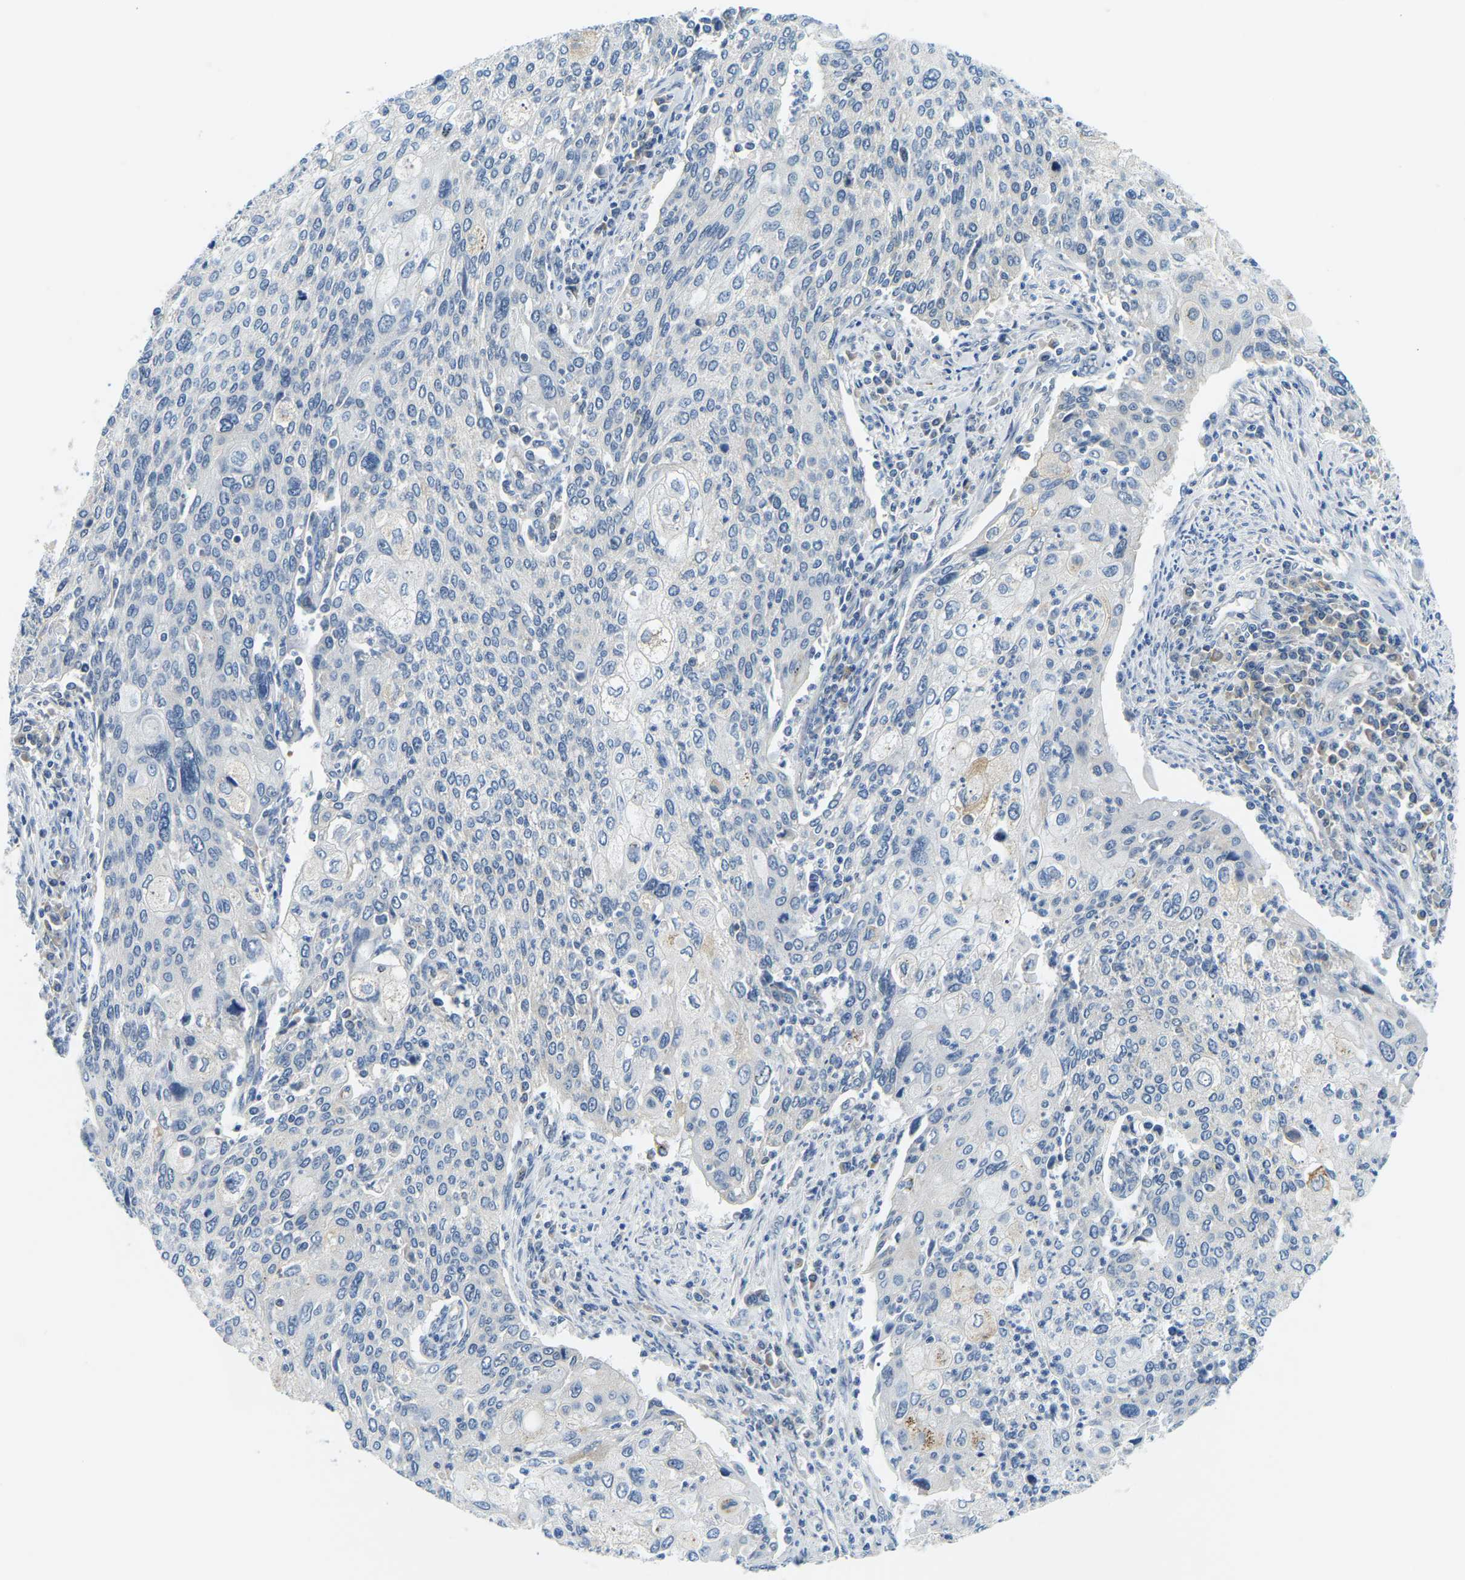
{"staining": {"intensity": "negative", "quantity": "none", "location": "none"}, "tissue": "cervical cancer", "cell_type": "Tumor cells", "image_type": "cancer", "snomed": [{"axis": "morphology", "description": "Squamous cell carcinoma, NOS"}, {"axis": "topography", "description": "Cervix"}], "caption": "High magnification brightfield microscopy of cervical squamous cell carcinoma stained with DAB (brown) and counterstained with hematoxylin (blue): tumor cells show no significant staining.", "gene": "RRP1", "patient": {"sex": "female", "age": 40}}